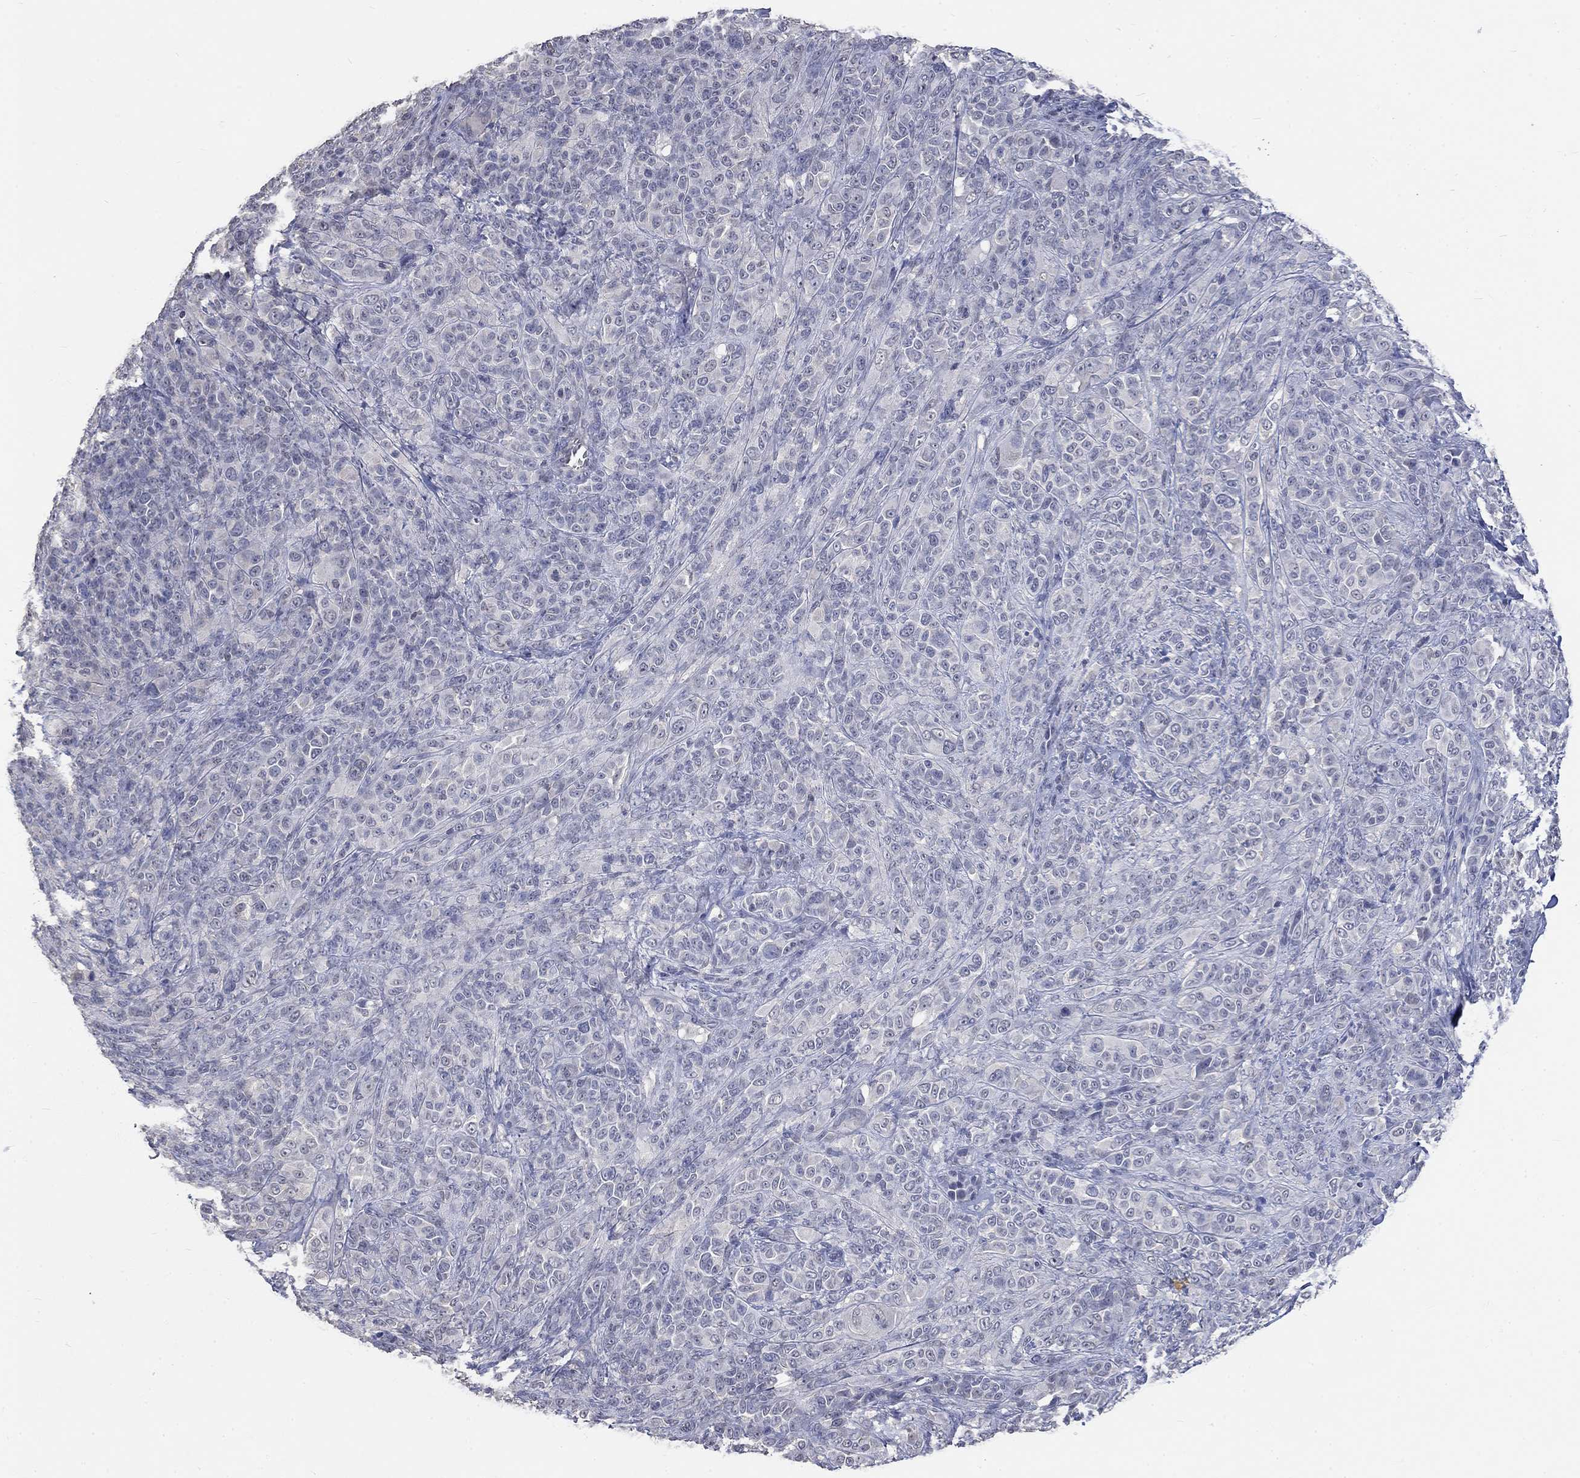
{"staining": {"intensity": "negative", "quantity": "none", "location": "none"}, "tissue": "melanoma", "cell_type": "Tumor cells", "image_type": "cancer", "snomed": [{"axis": "morphology", "description": "Malignant melanoma, NOS"}, {"axis": "topography", "description": "Skin"}], "caption": "Immunohistochemistry photomicrograph of malignant melanoma stained for a protein (brown), which demonstrates no expression in tumor cells.", "gene": "ZBTB18", "patient": {"sex": "female", "age": 87}}